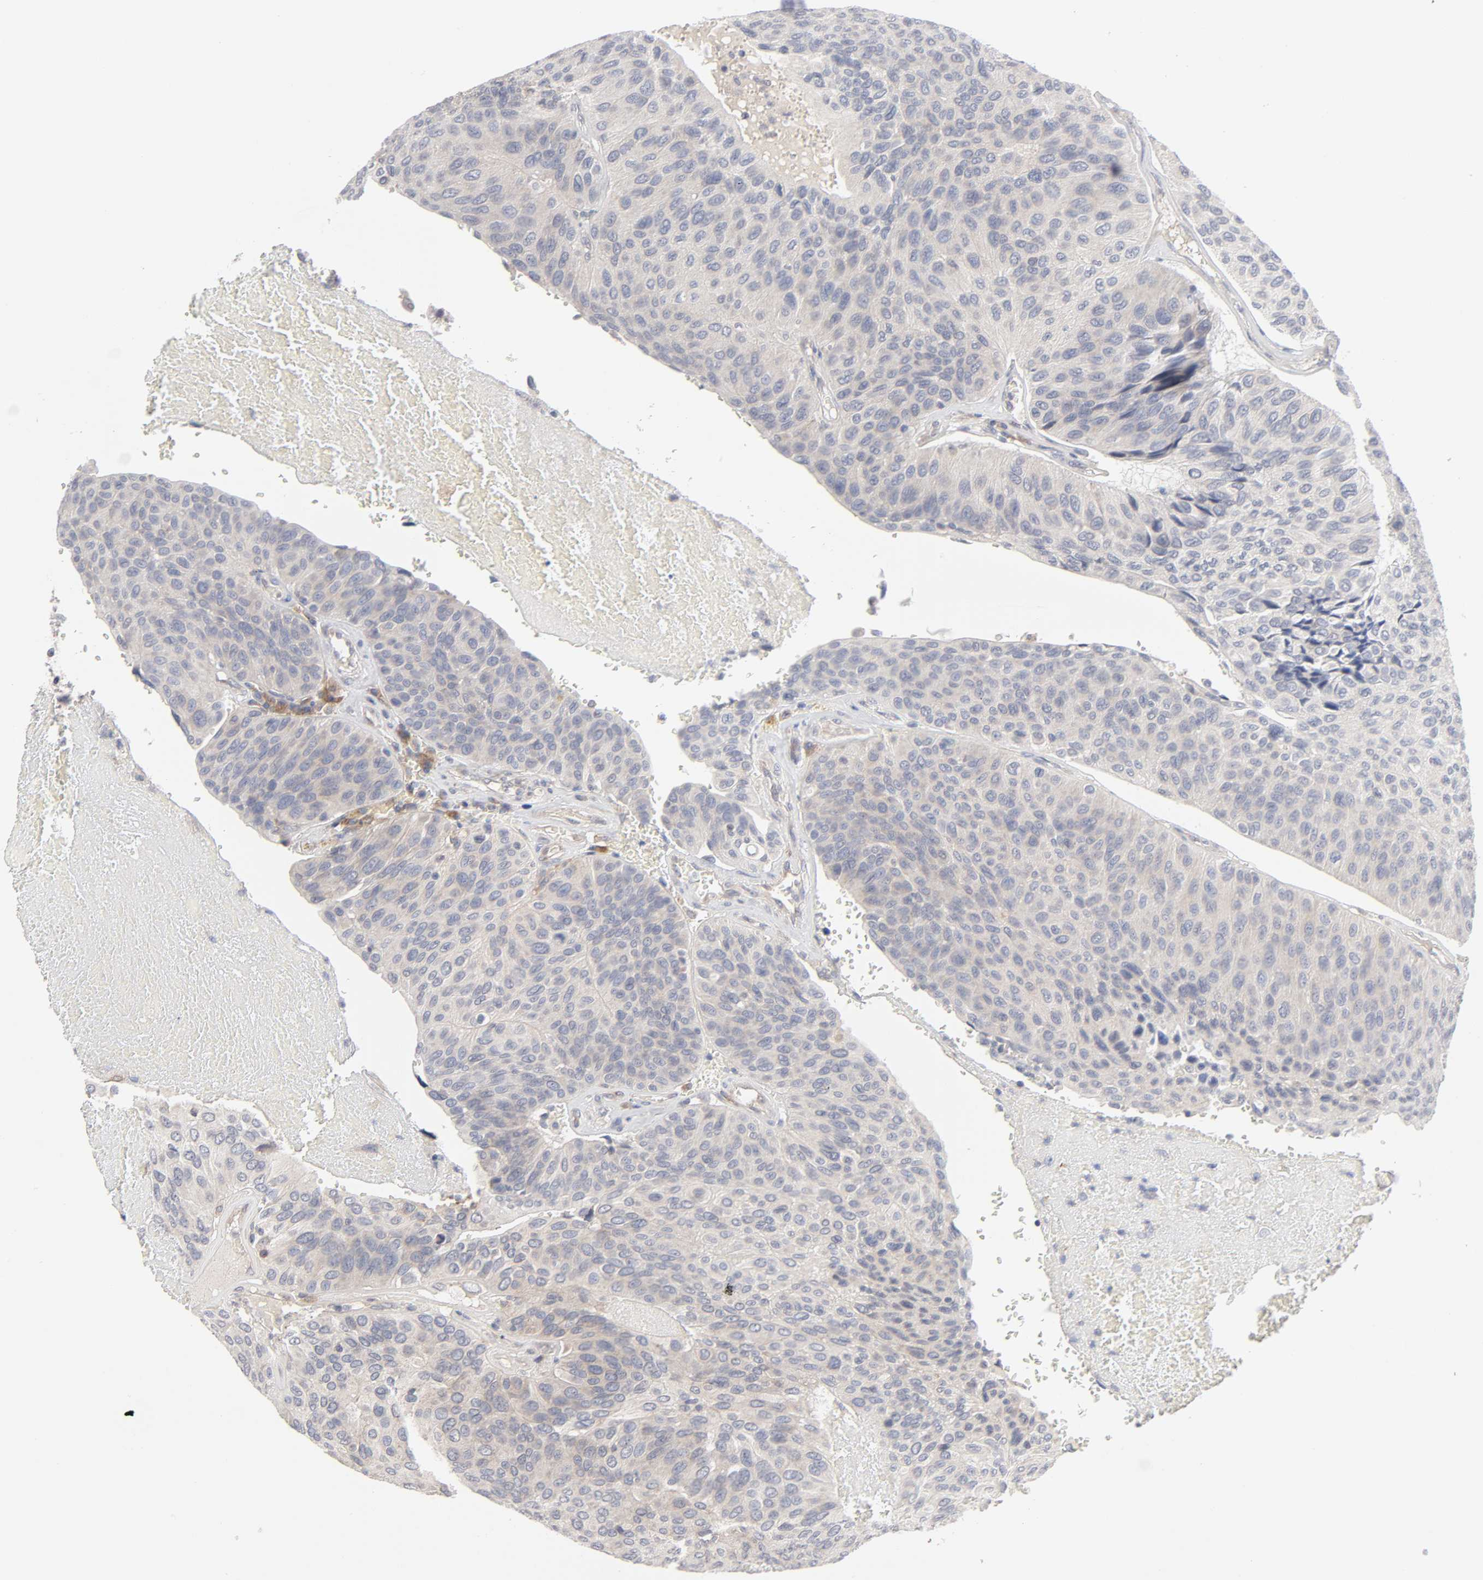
{"staining": {"intensity": "weak", "quantity": "25%-75%", "location": "cytoplasmic/membranous"}, "tissue": "urothelial cancer", "cell_type": "Tumor cells", "image_type": "cancer", "snomed": [{"axis": "morphology", "description": "Urothelial carcinoma, High grade"}, {"axis": "topography", "description": "Urinary bladder"}], "caption": "High-magnification brightfield microscopy of urothelial cancer stained with DAB (brown) and counterstained with hematoxylin (blue). tumor cells exhibit weak cytoplasmic/membranous expression is identified in about25%-75% of cells.", "gene": "IL4R", "patient": {"sex": "male", "age": 66}}